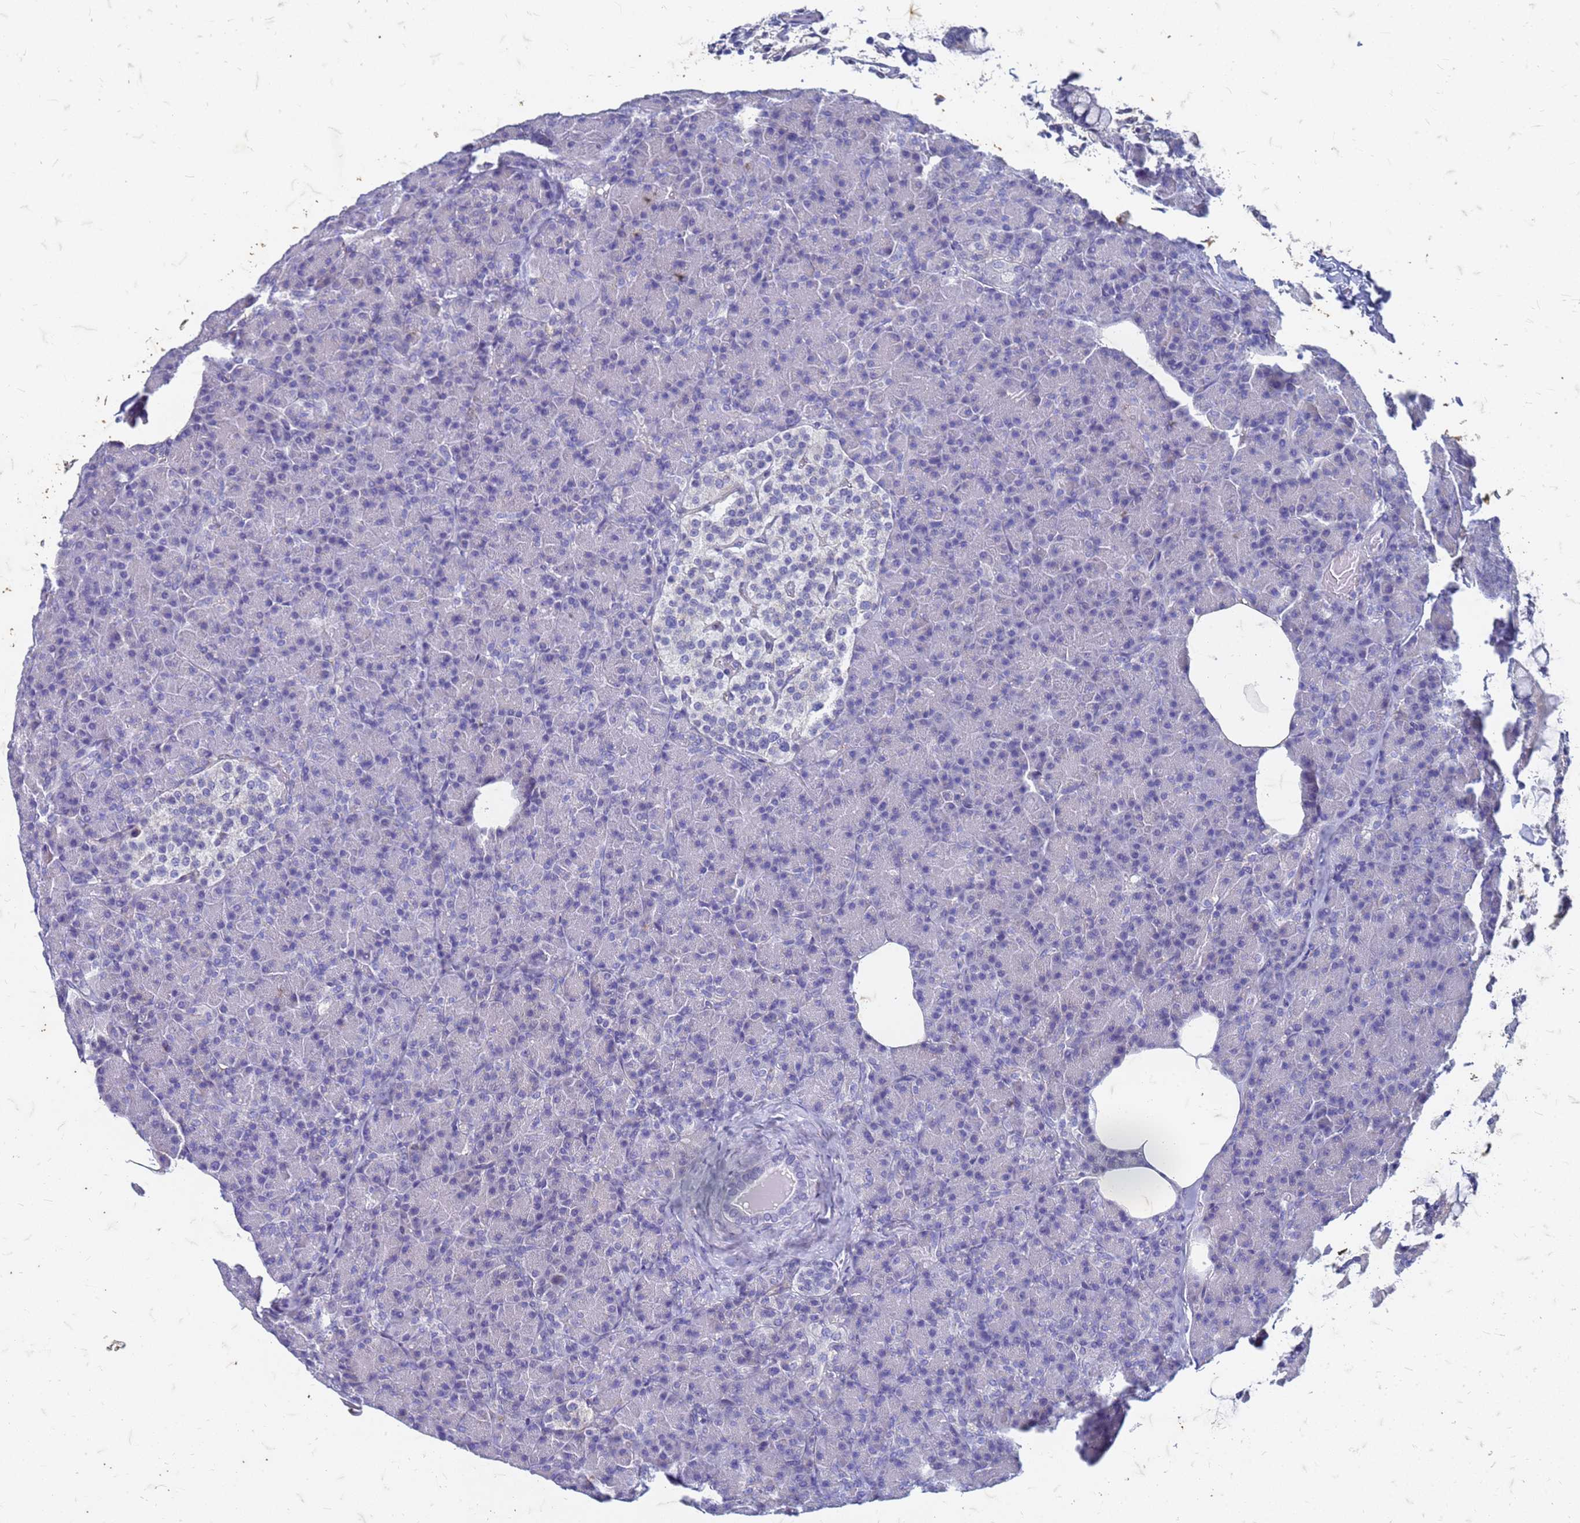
{"staining": {"intensity": "negative", "quantity": "none", "location": "none"}, "tissue": "pancreas", "cell_type": "Exocrine glandular cells", "image_type": "normal", "snomed": [{"axis": "morphology", "description": "Normal tissue, NOS"}, {"axis": "topography", "description": "Pancreas"}], "caption": "Image shows no significant protein positivity in exocrine glandular cells of benign pancreas. (Immunohistochemistry, brightfield microscopy, high magnification).", "gene": "TRIM64B", "patient": {"sex": "female", "age": 43}}